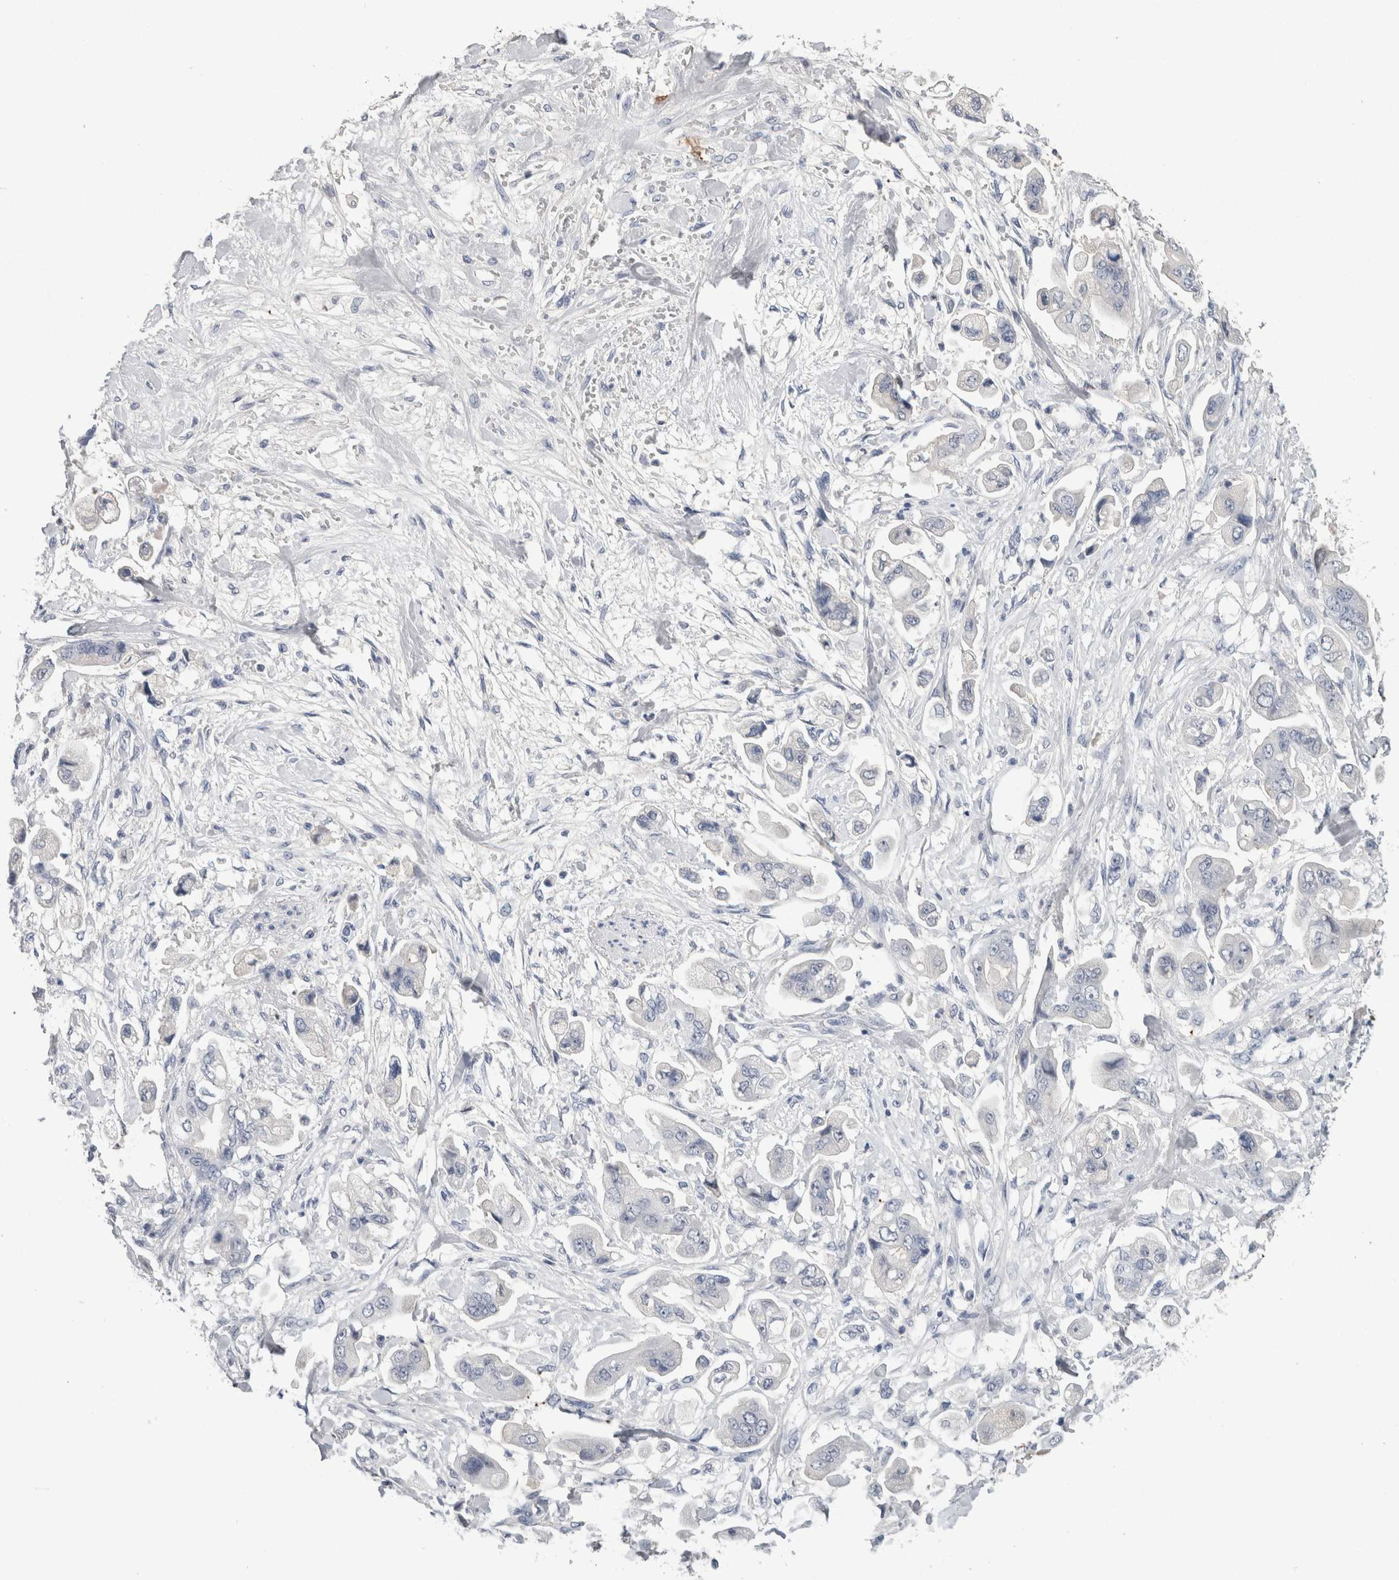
{"staining": {"intensity": "negative", "quantity": "none", "location": "none"}, "tissue": "stomach cancer", "cell_type": "Tumor cells", "image_type": "cancer", "snomed": [{"axis": "morphology", "description": "Adenocarcinoma, NOS"}, {"axis": "topography", "description": "Stomach"}], "caption": "DAB immunohistochemical staining of human stomach cancer (adenocarcinoma) reveals no significant staining in tumor cells.", "gene": "FABP4", "patient": {"sex": "male", "age": 62}}